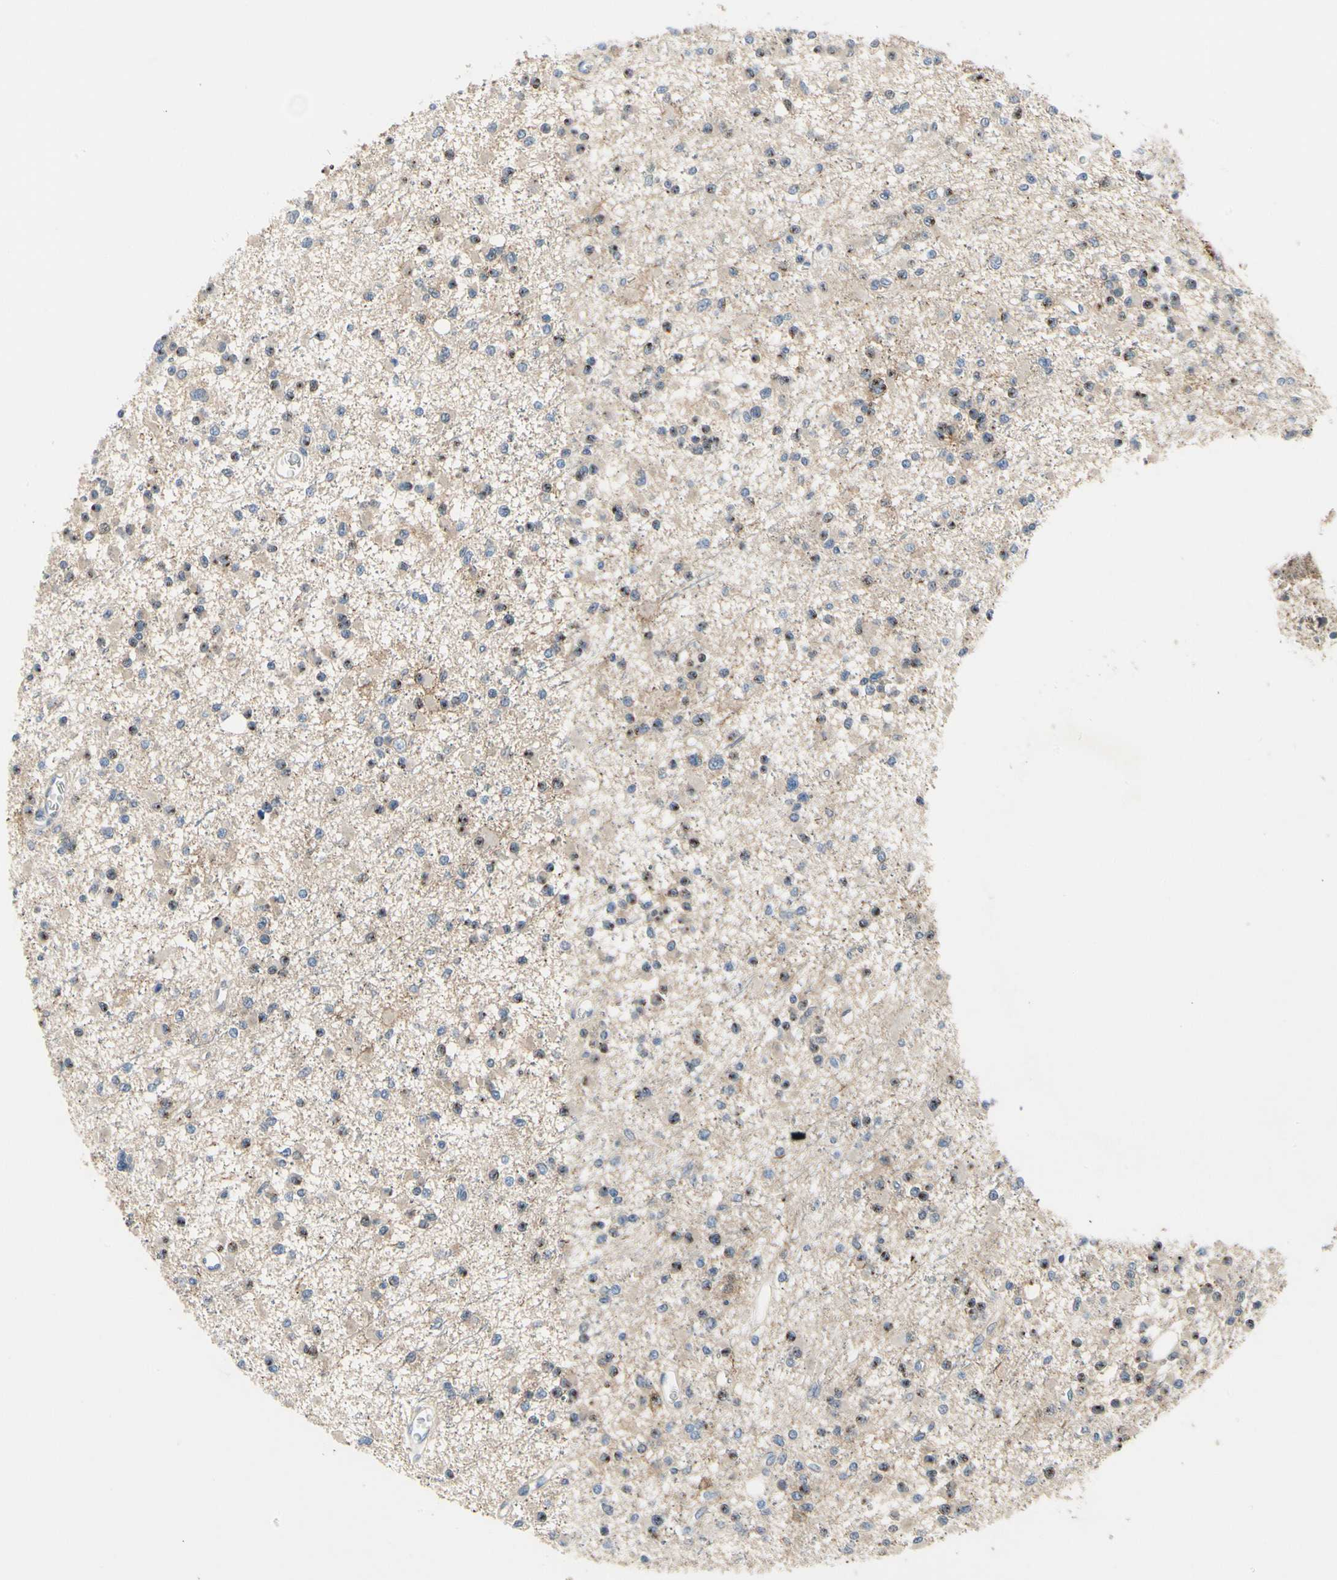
{"staining": {"intensity": "strong", "quantity": "<25%", "location": "nuclear"}, "tissue": "glioma", "cell_type": "Tumor cells", "image_type": "cancer", "snomed": [{"axis": "morphology", "description": "Glioma, malignant, Low grade"}, {"axis": "topography", "description": "Brain"}], "caption": "Tumor cells demonstrate medium levels of strong nuclear positivity in about <25% of cells in malignant low-grade glioma. The protein of interest is shown in brown color, while the nuclei are stained blue.", "gene": "NFASC", "patient": {"sex": "female", "age": 22}}